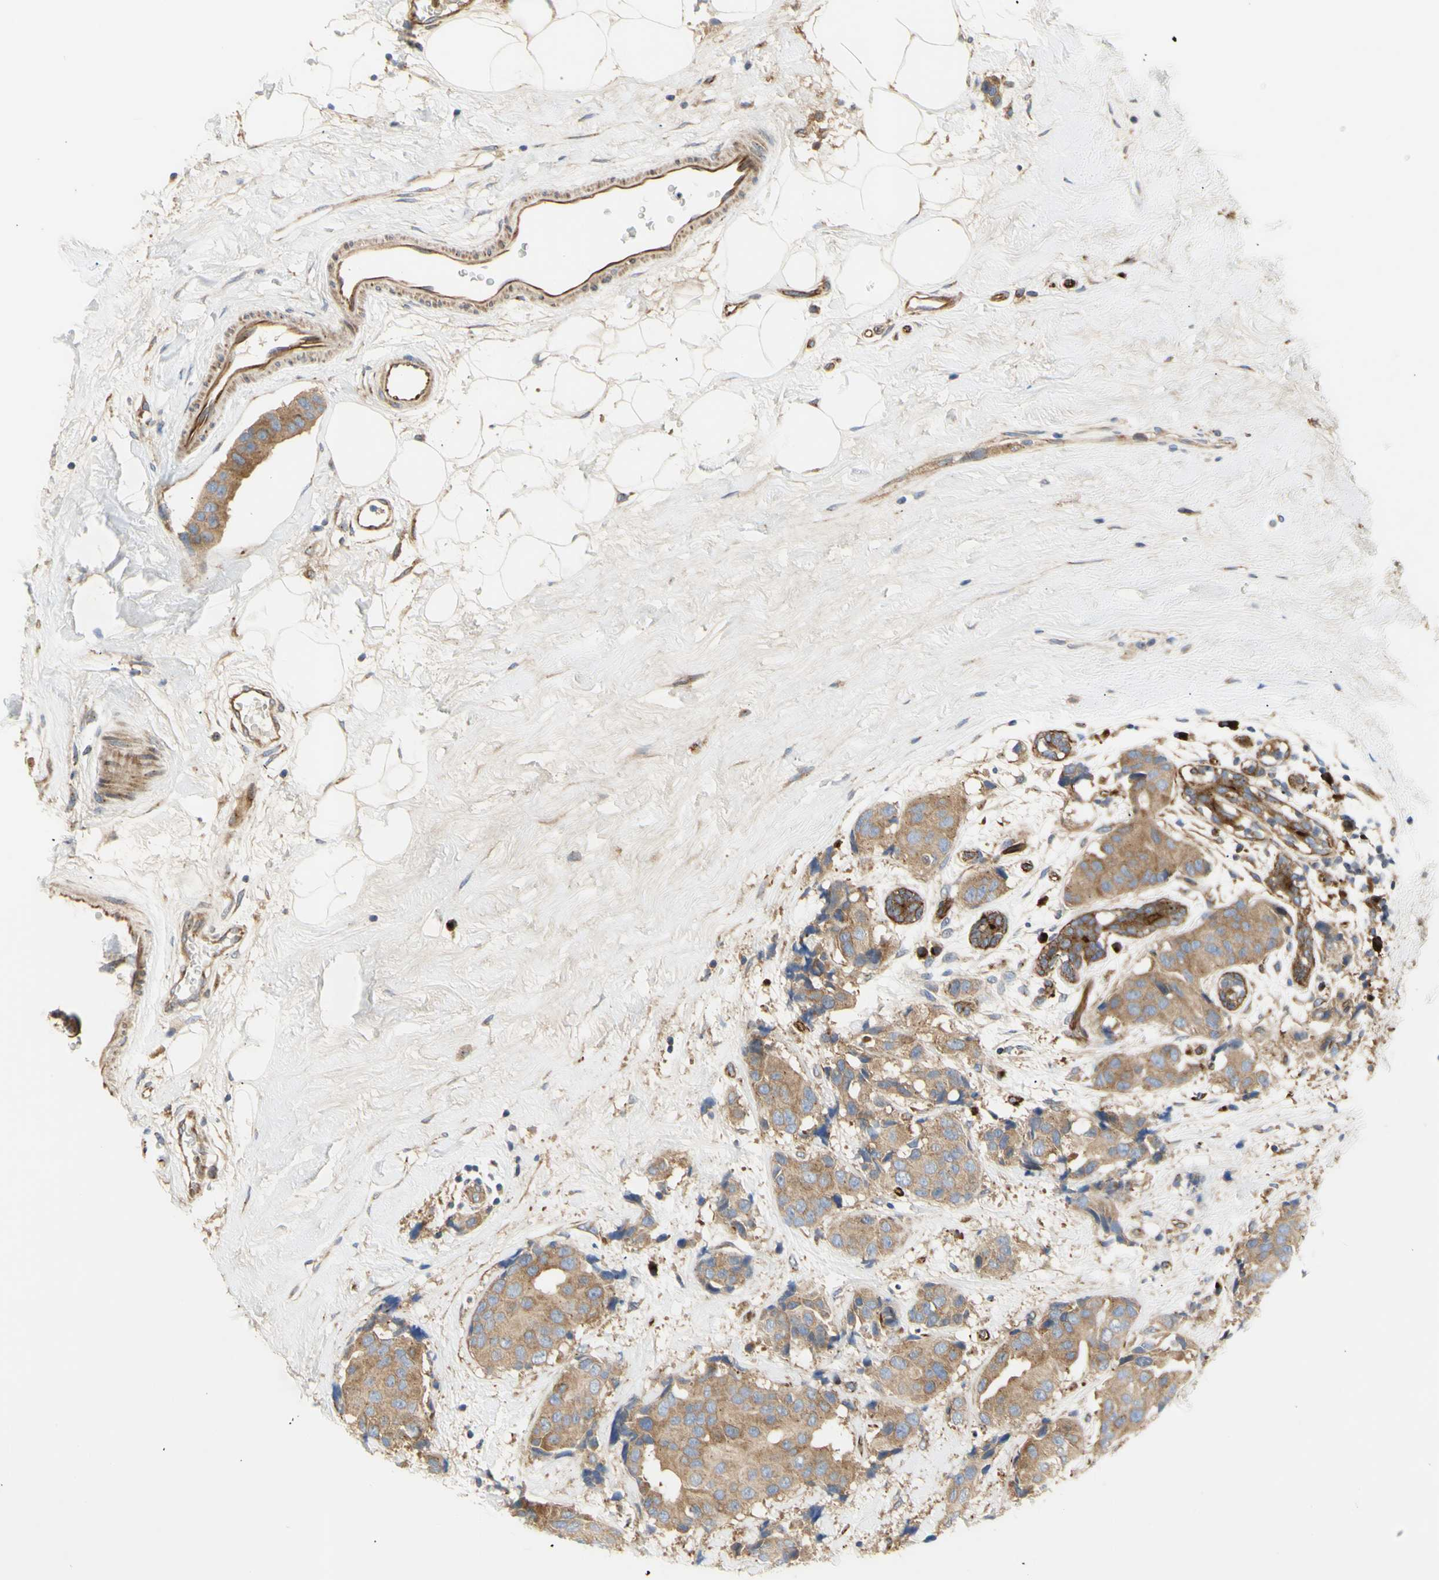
{"staining": {"intensity": "weak", "quantity": ">75%", "location": "cytoplasmic/membranous"}, "tissue": "breast cancer", "cell_type": "Tumor cells", "image_type": "cancer", "snomed": [{"axis": "morphology", "description": "Normal tissue, NOS"}, {"axis": "morphology", "description": "Duct carcinoma"}, {"axis": "topography", "description": "Breast"}], "caption": "This photomicrograph demonstrates immunohistochemistry staining of human infiltrating ductal carcinoma (breast), with low weak cytoplasmic/membranous positivity in approximately >75% of tumor cells.", "gene": "TUBG2", "patient": {"sex": "female", "age": 39}}